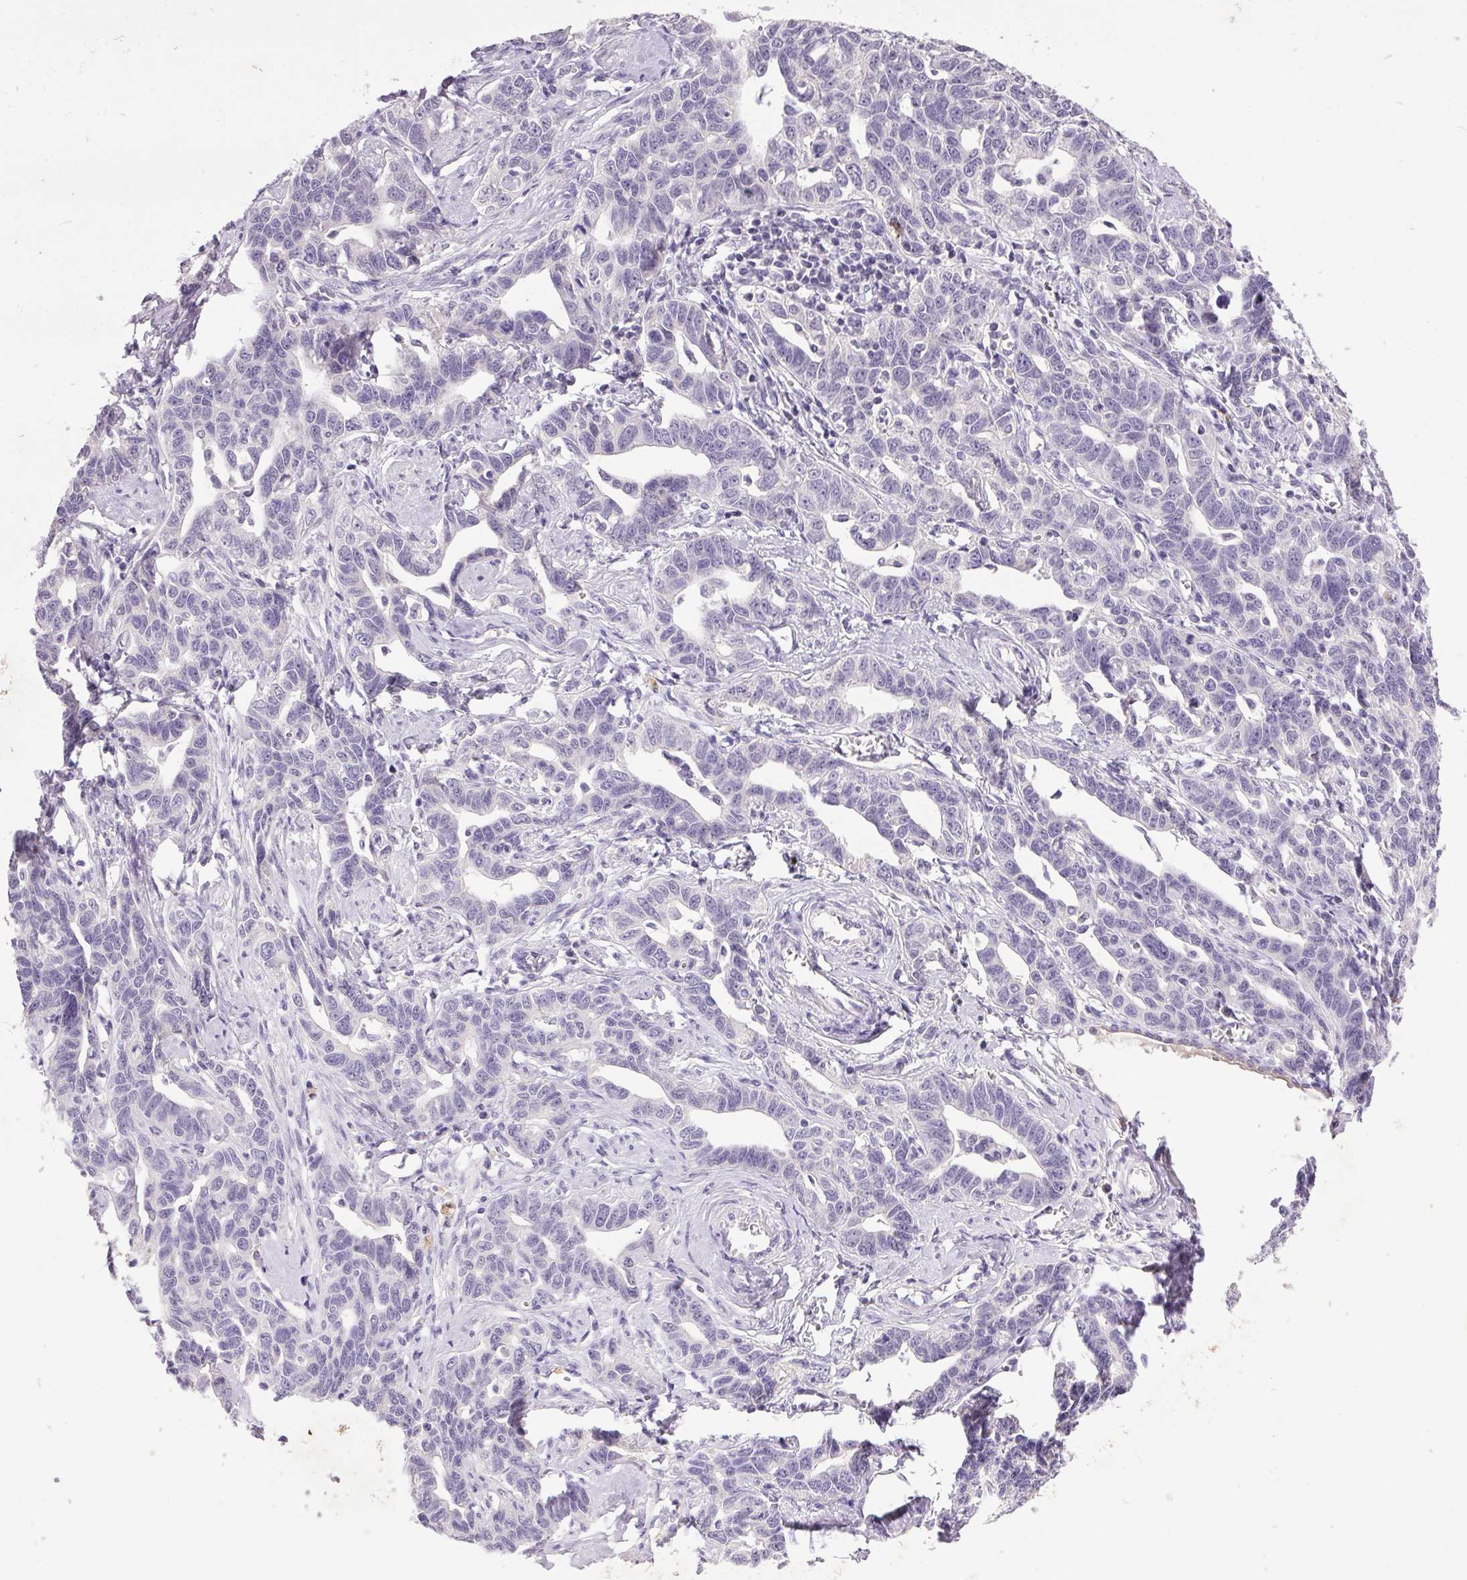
{"staining": {"intensity": "negative", "quantity": "none", "location": "none"}, "tissue": "ovarian cancer", "cell_type": "Tumor cells", "image_type": "cancer", "snomed": [{"axis": "morphology", "description": "Cystadenocarcinoma, serous, NOS"}, {"axis": "topography", "description": "Ovary"}], "caption": "Ovarian cancer (serous cystadenocarcinoma) was stained to show a protein in brown. There is no significant positivity in tumor cells. The staining was performed using DAB to visualize the protein expression in brown, while the nuclei were stained in blue with hematoxylin (Magnification: 20x).", "gene": "TRDN", "patient": {"sex": "female", "age": 69}}